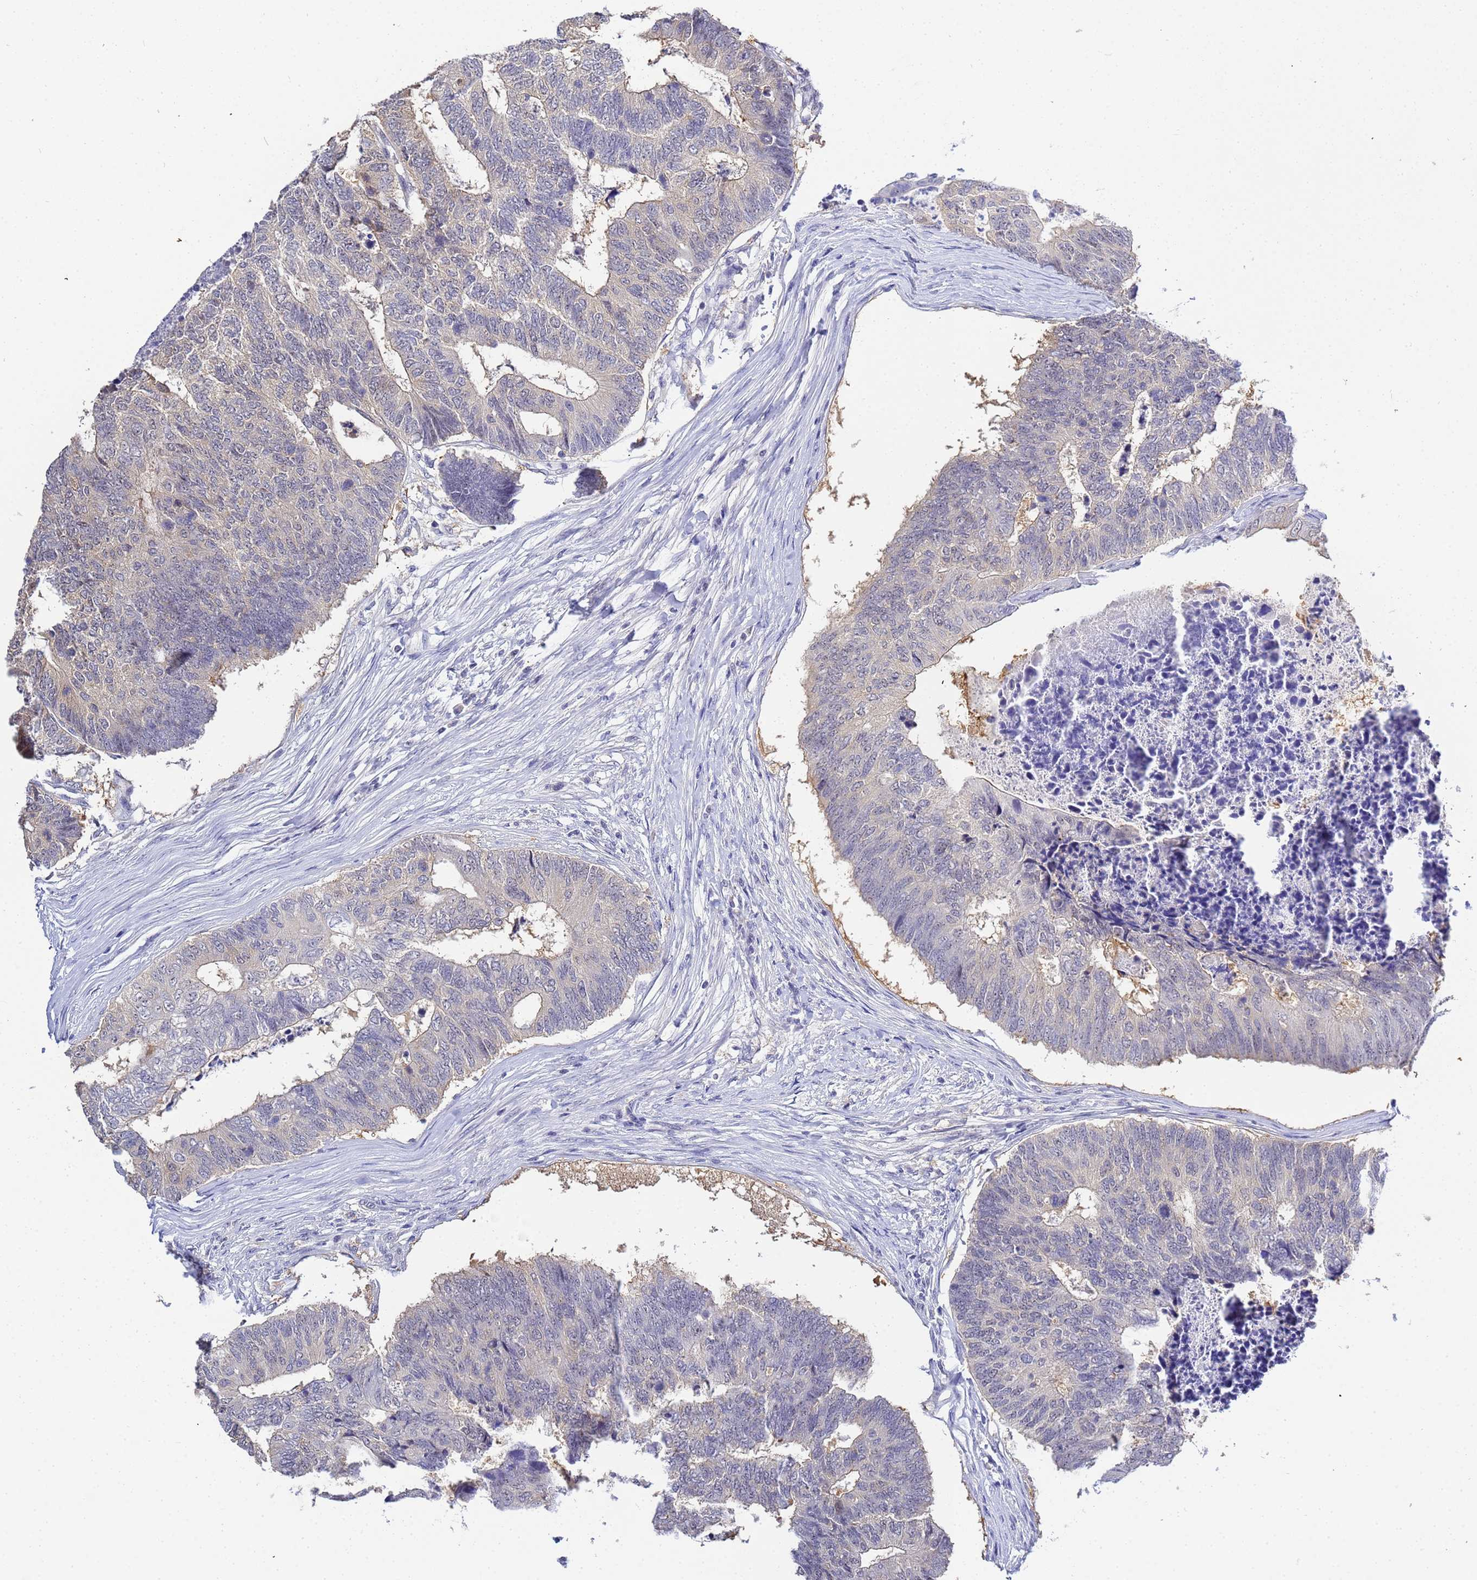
{"staining": {"intensity": "weak", "quantity": "<25%", "location": "cytoplasmic/membranous"}, "tissue": "colorectal cancer", "cell_type": "Tumor cells", "image_type": "cancer", "snomed": [{"axis": "morphology", "description": "Adenocarcinoma, NOS"}, {"axis": "topography", "description": "Colon"}], "caption": "Tumor cells are negative for protein expression in human colorectal cancer.", "gene": "ACTL6B", "patient": {"sex": "female", "age": 67}}